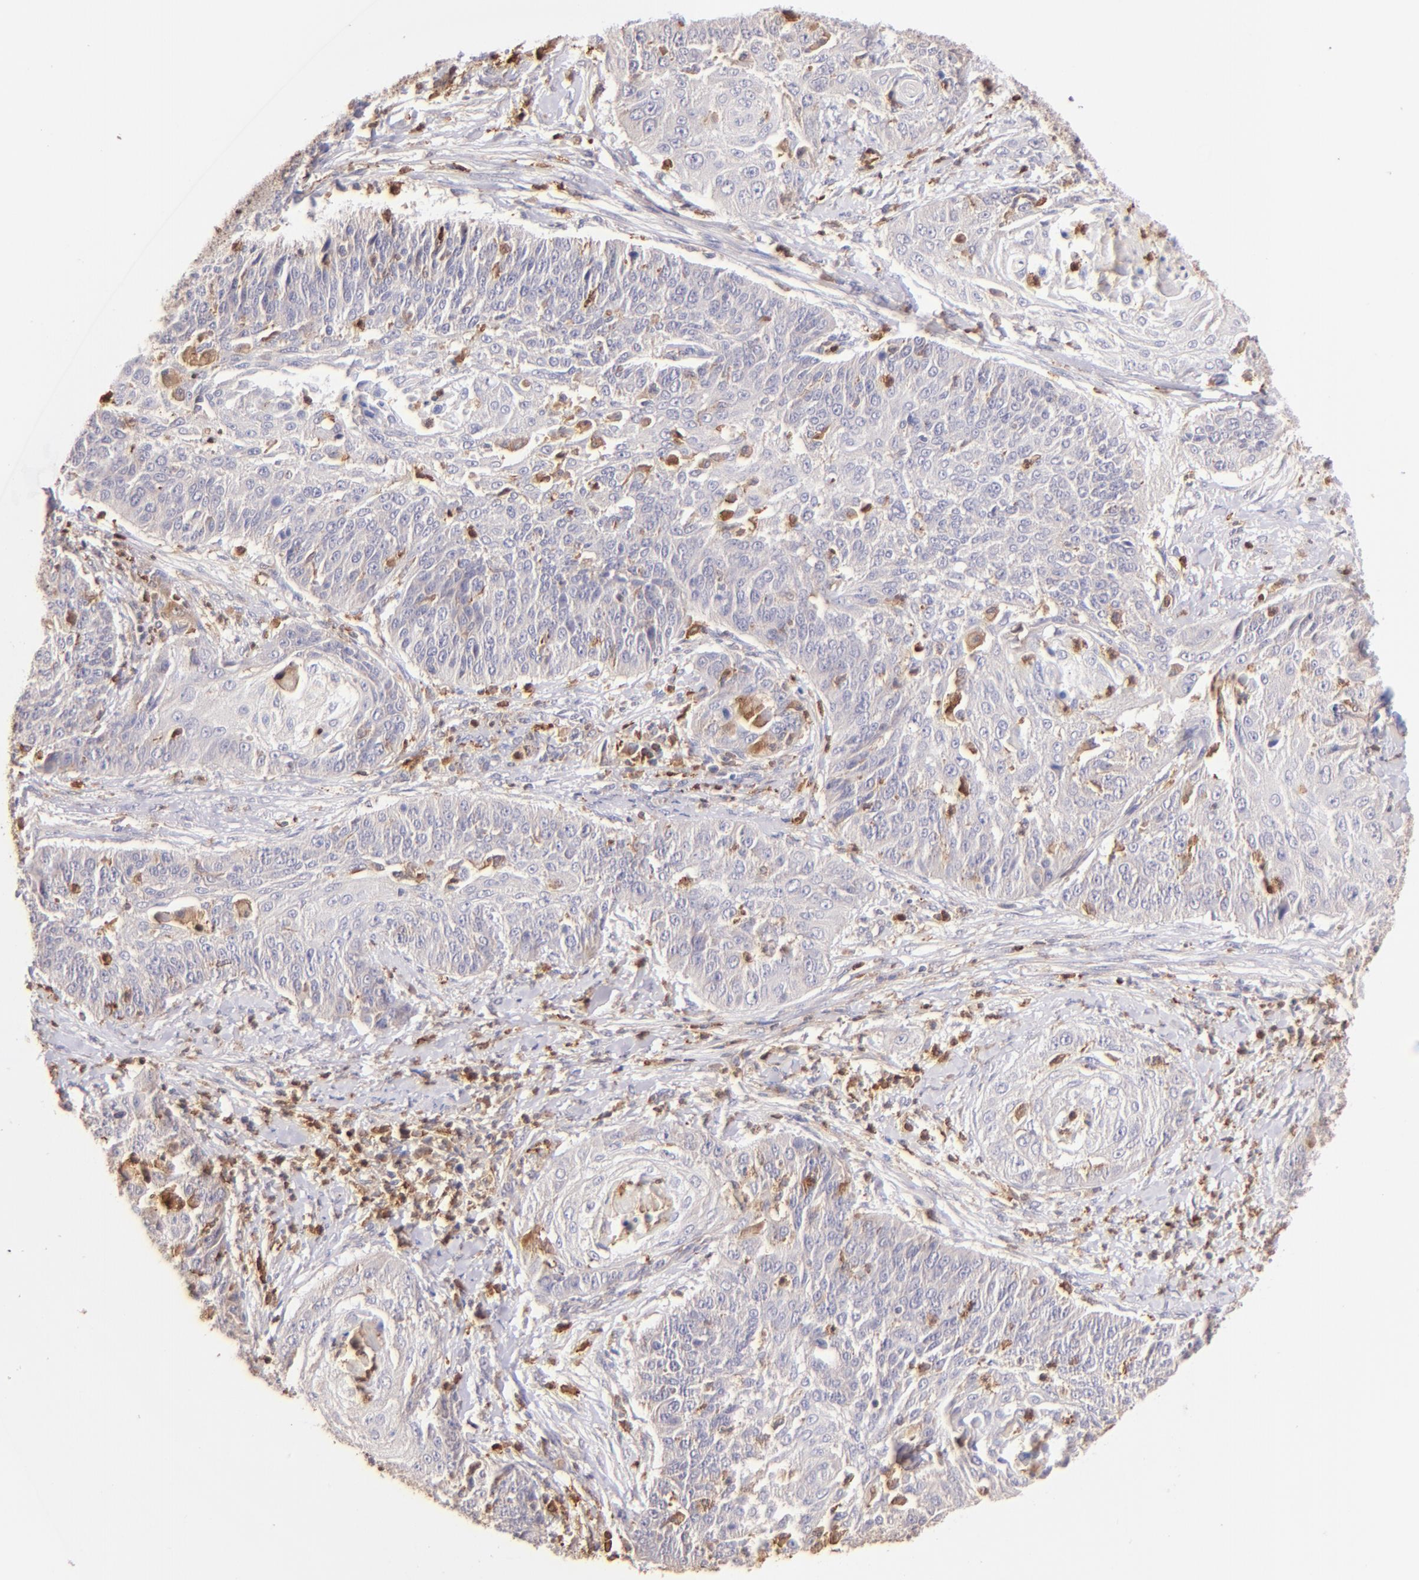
{"staining": {"intensity": "negative", "quantity": "none", "location": "none"}, "tissue": "cervical cancer", "cell_type": "Tumor cells", "image_type": "cancer", "snomed": [{"axis": "morphology", "description": "Squamous cell carcinoma, NOS"}, {"axis": "topography", "description": "Cervix"}], "caption": "Tumor cells show no significant positivity in squamous cell carcinoma (cervical).", "gene": "BTK", "patient": {"sex": "female", "age": 64}}